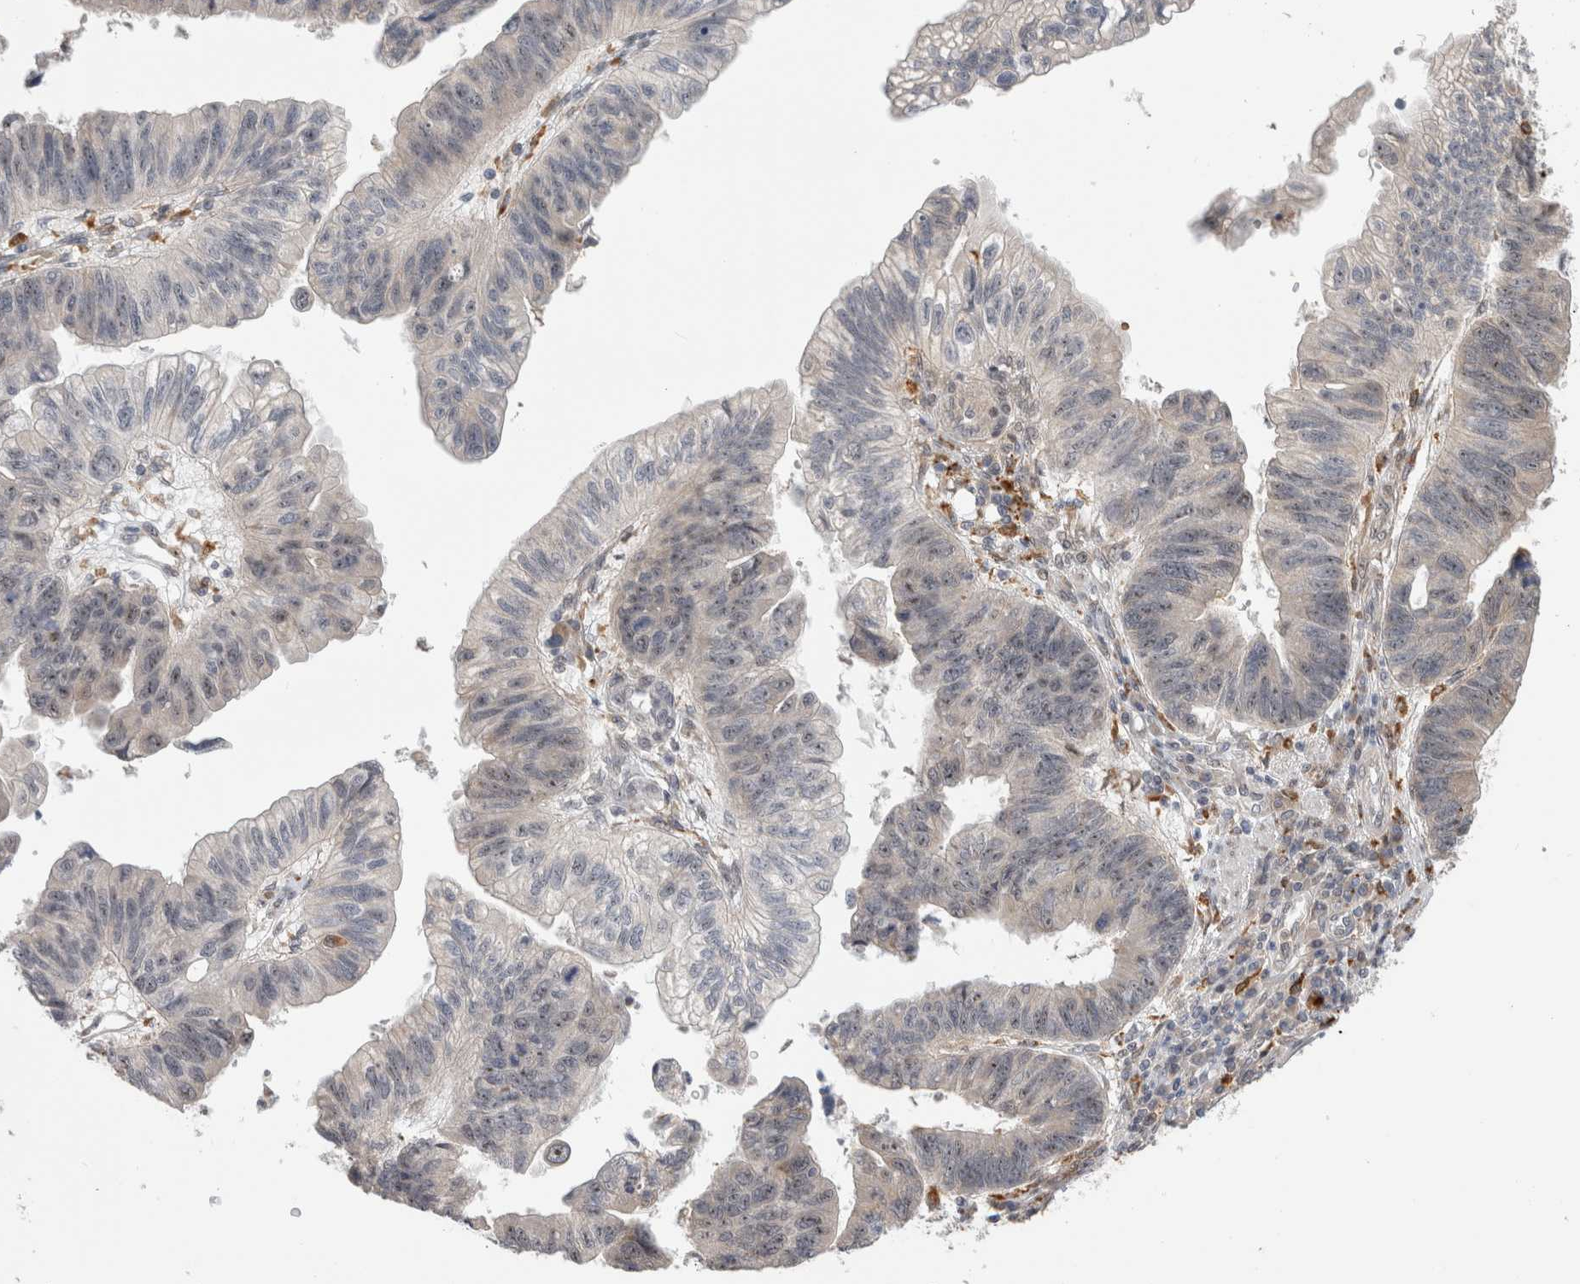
{"staining": {"intensity": "moderate", "quantity": "25%-75%", "location": "cytoplasmic/membranous"}, "tissue": "stomach cancer", "cell_type": "Tumor cells", "image_type": "cancer", "snomed": [{"axis": "morphology", "description": "Adenocarcinoma, NOS"}, {"axis": "topography", "description": "Stomach"}], "caption": "DAB immunohistochemical staining of stomach cancer demonstrates moderate cytoplasmic/membranous protein expression in approximately 25%-75% of tumor cells. (Brightfield microscopy of DAB IHC at high magnification).", "gene": "NAB2", "patient": {"sex": "male", "age": 59}}